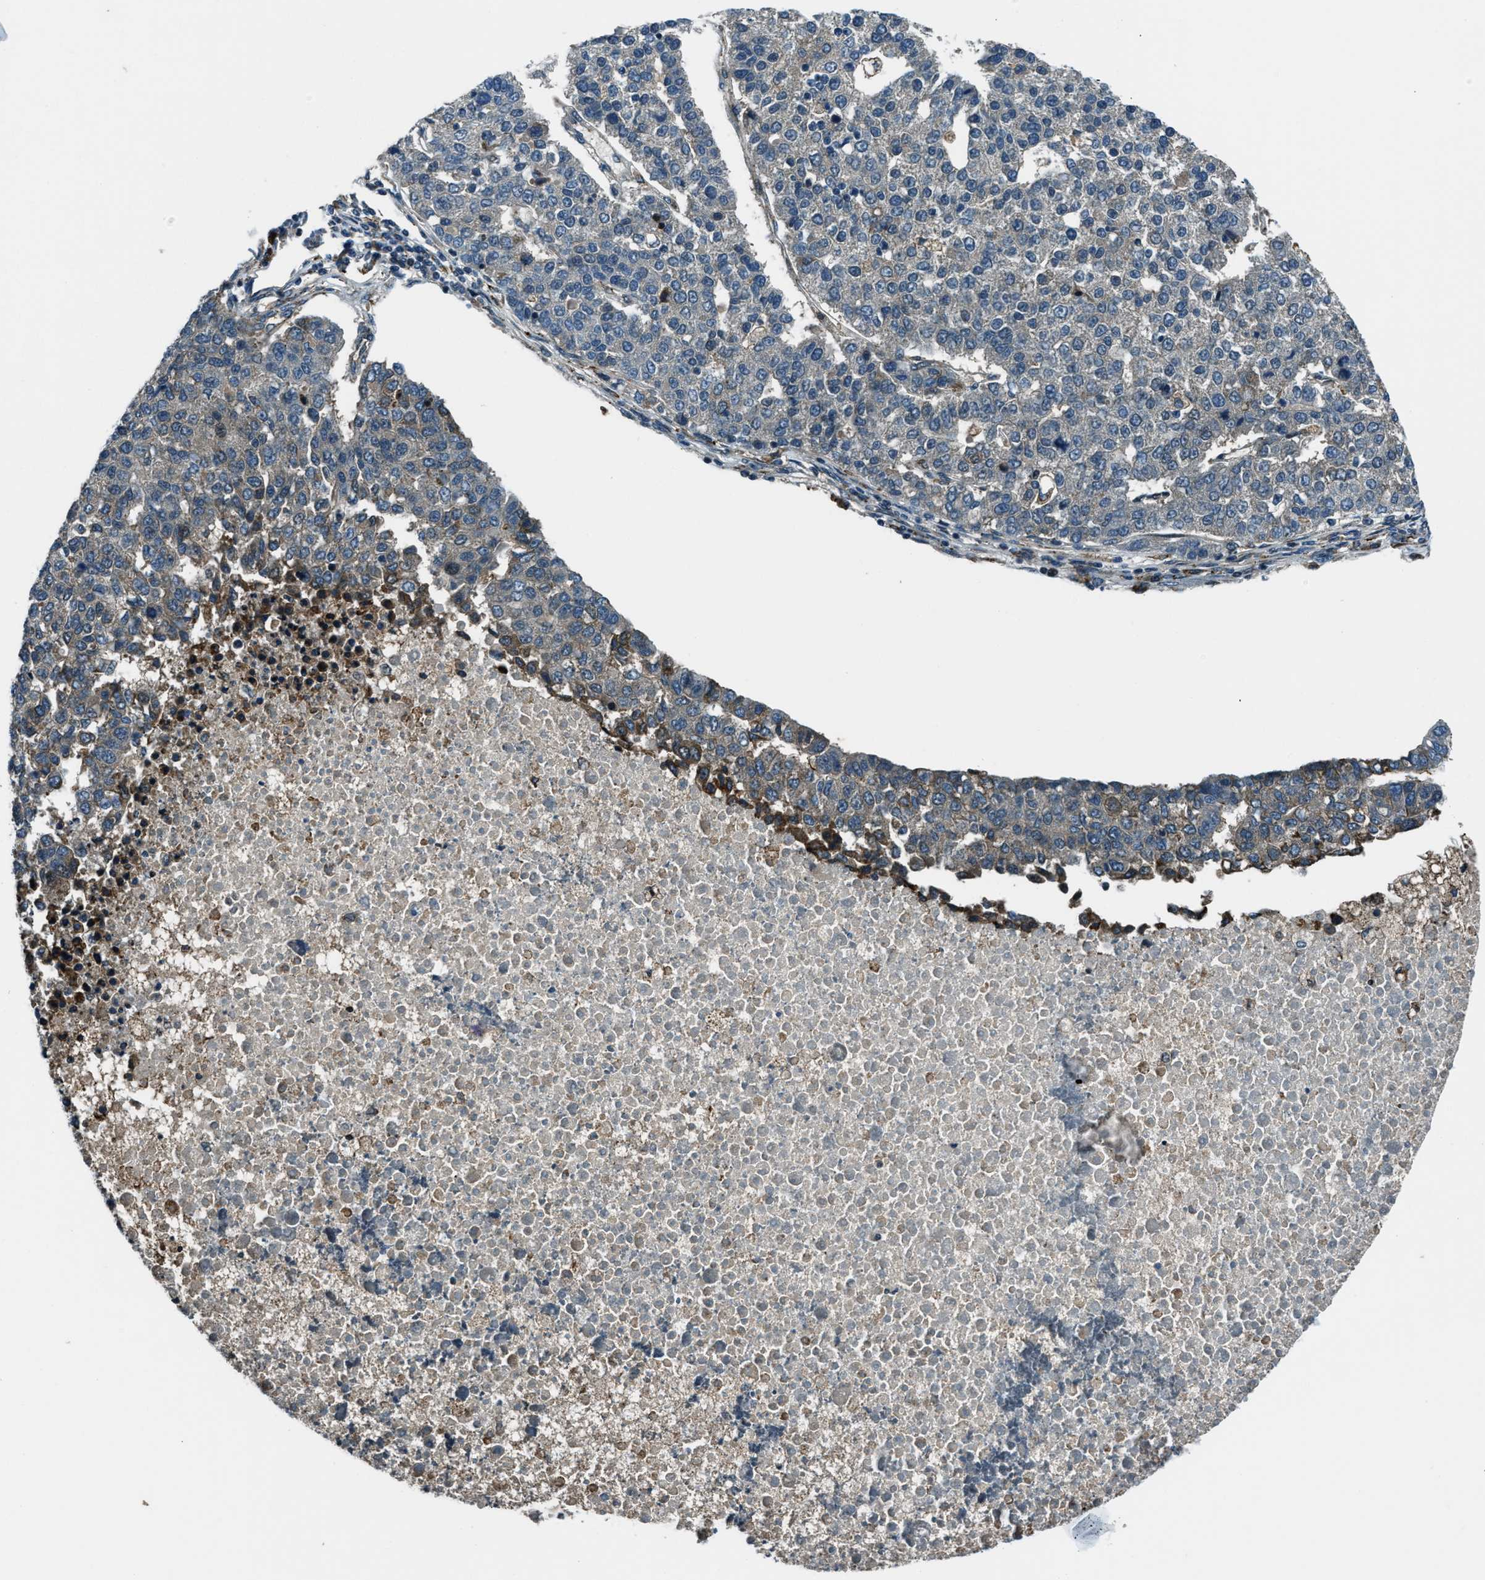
{"staining": {"intensity": "weak", "quantity": "<25%", "location": "cytoplasmic/membranous"}, "tissue": "pancreatic cancer", "cell_type": "Tumor cells", "image_type": "cancer", "snomed": [{"axis": "morphology", "description": "Adenocarcinoma, NOS"}, {"axis": "topography", "description": "Pancreas"}], "caption": "Tumor cells are negative for brown protein staining in adenocarcinoma (pancreatic).", "gene": "ACTL9", "patient": {"sex": "female", "age": 61}}